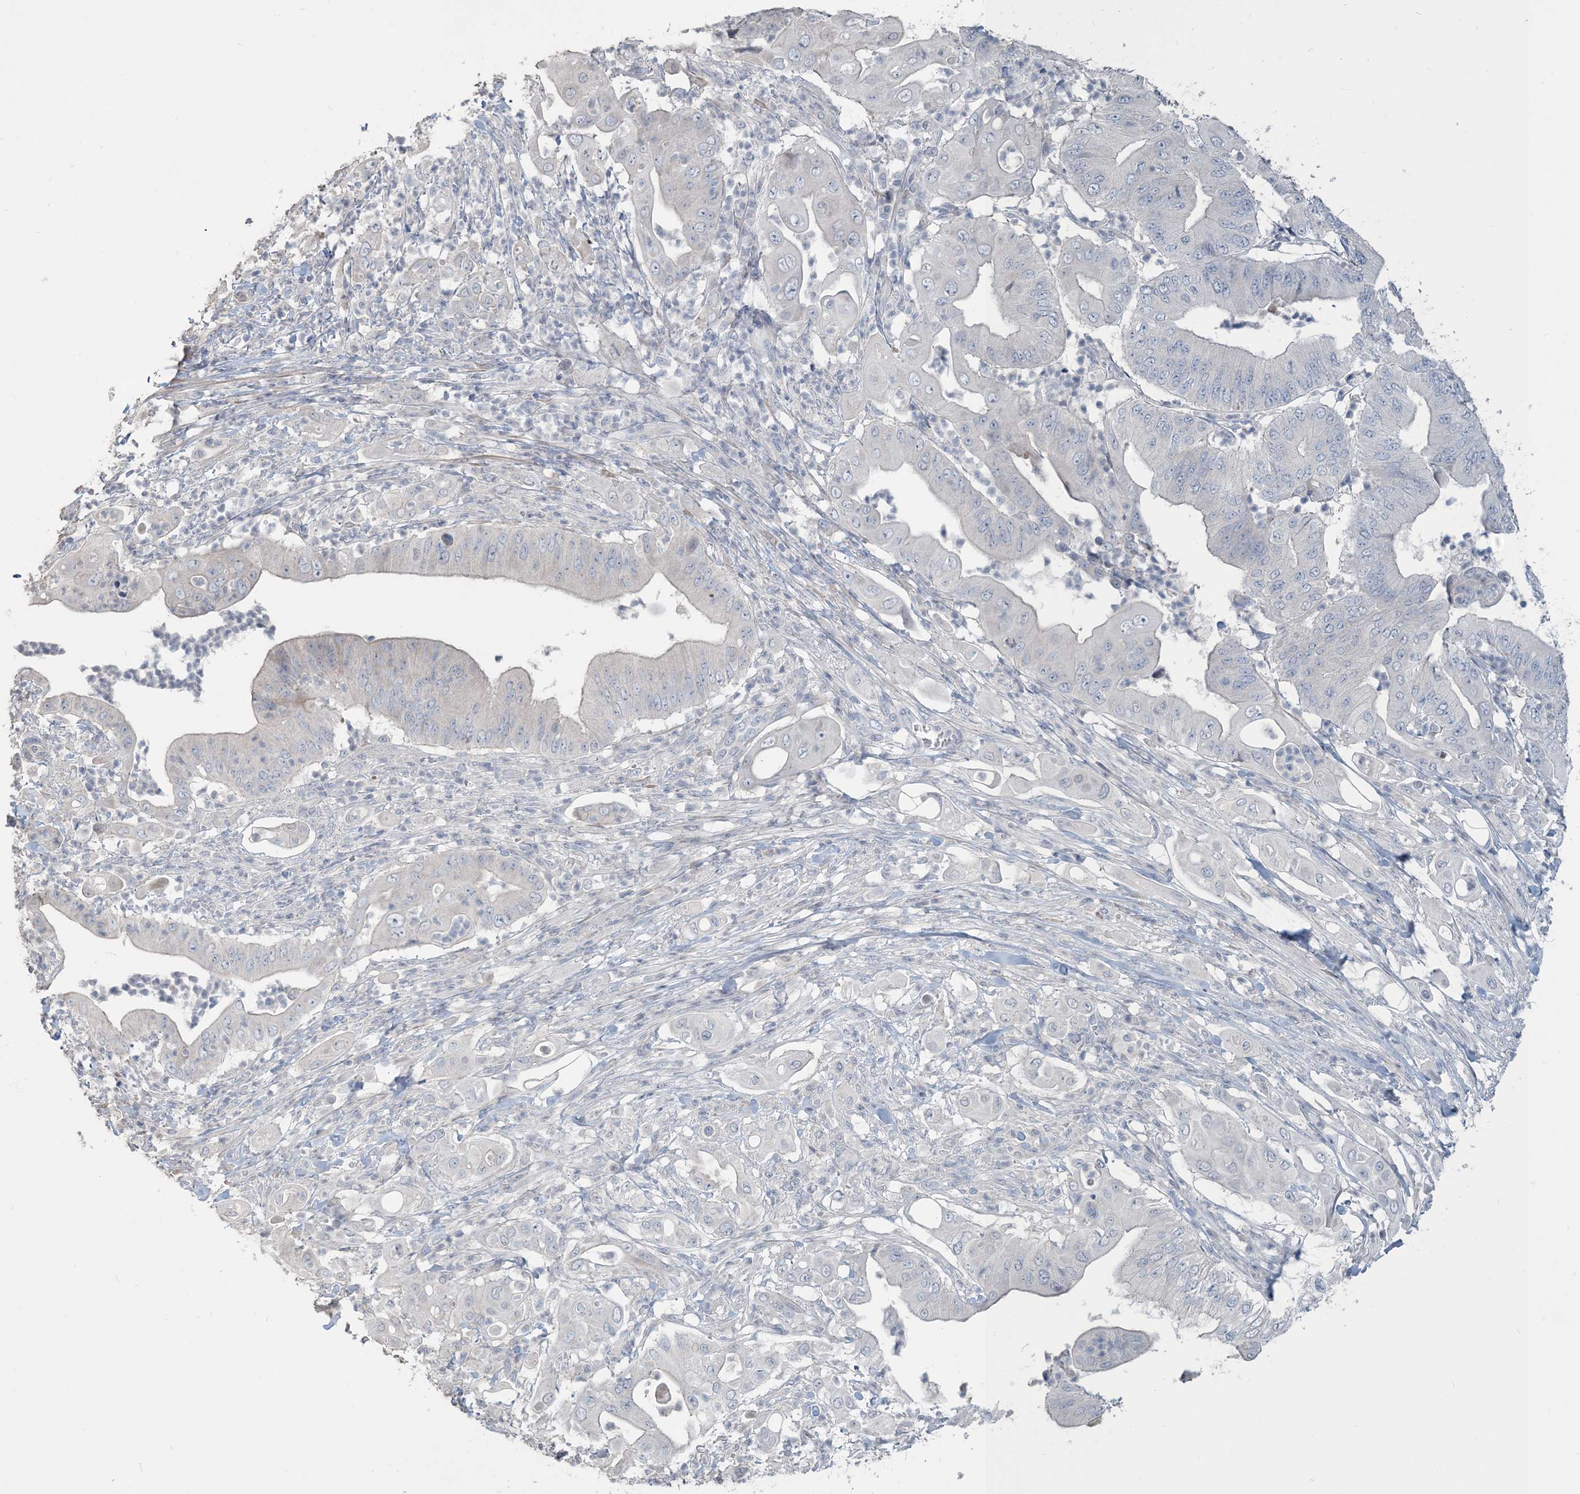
{"staining": {"intensity": "negative", "quantity": "none", "location": "none"}, "tissue": "pancreatic cancer", "cell_type": "Tumor cells", "image_type": "cancer", "snomed": [{"axis": "morphology", "description": "Adenocarcinoma, NOS"}, {"axis": "topography", "description": "Pancreas"}], "caption": "An image of human pancreatic cancer (adenocarcinoma) is negative for staining in tumor cells.", "gene": "NPHS2", "patient": {"sex": "female", "age": 77}}